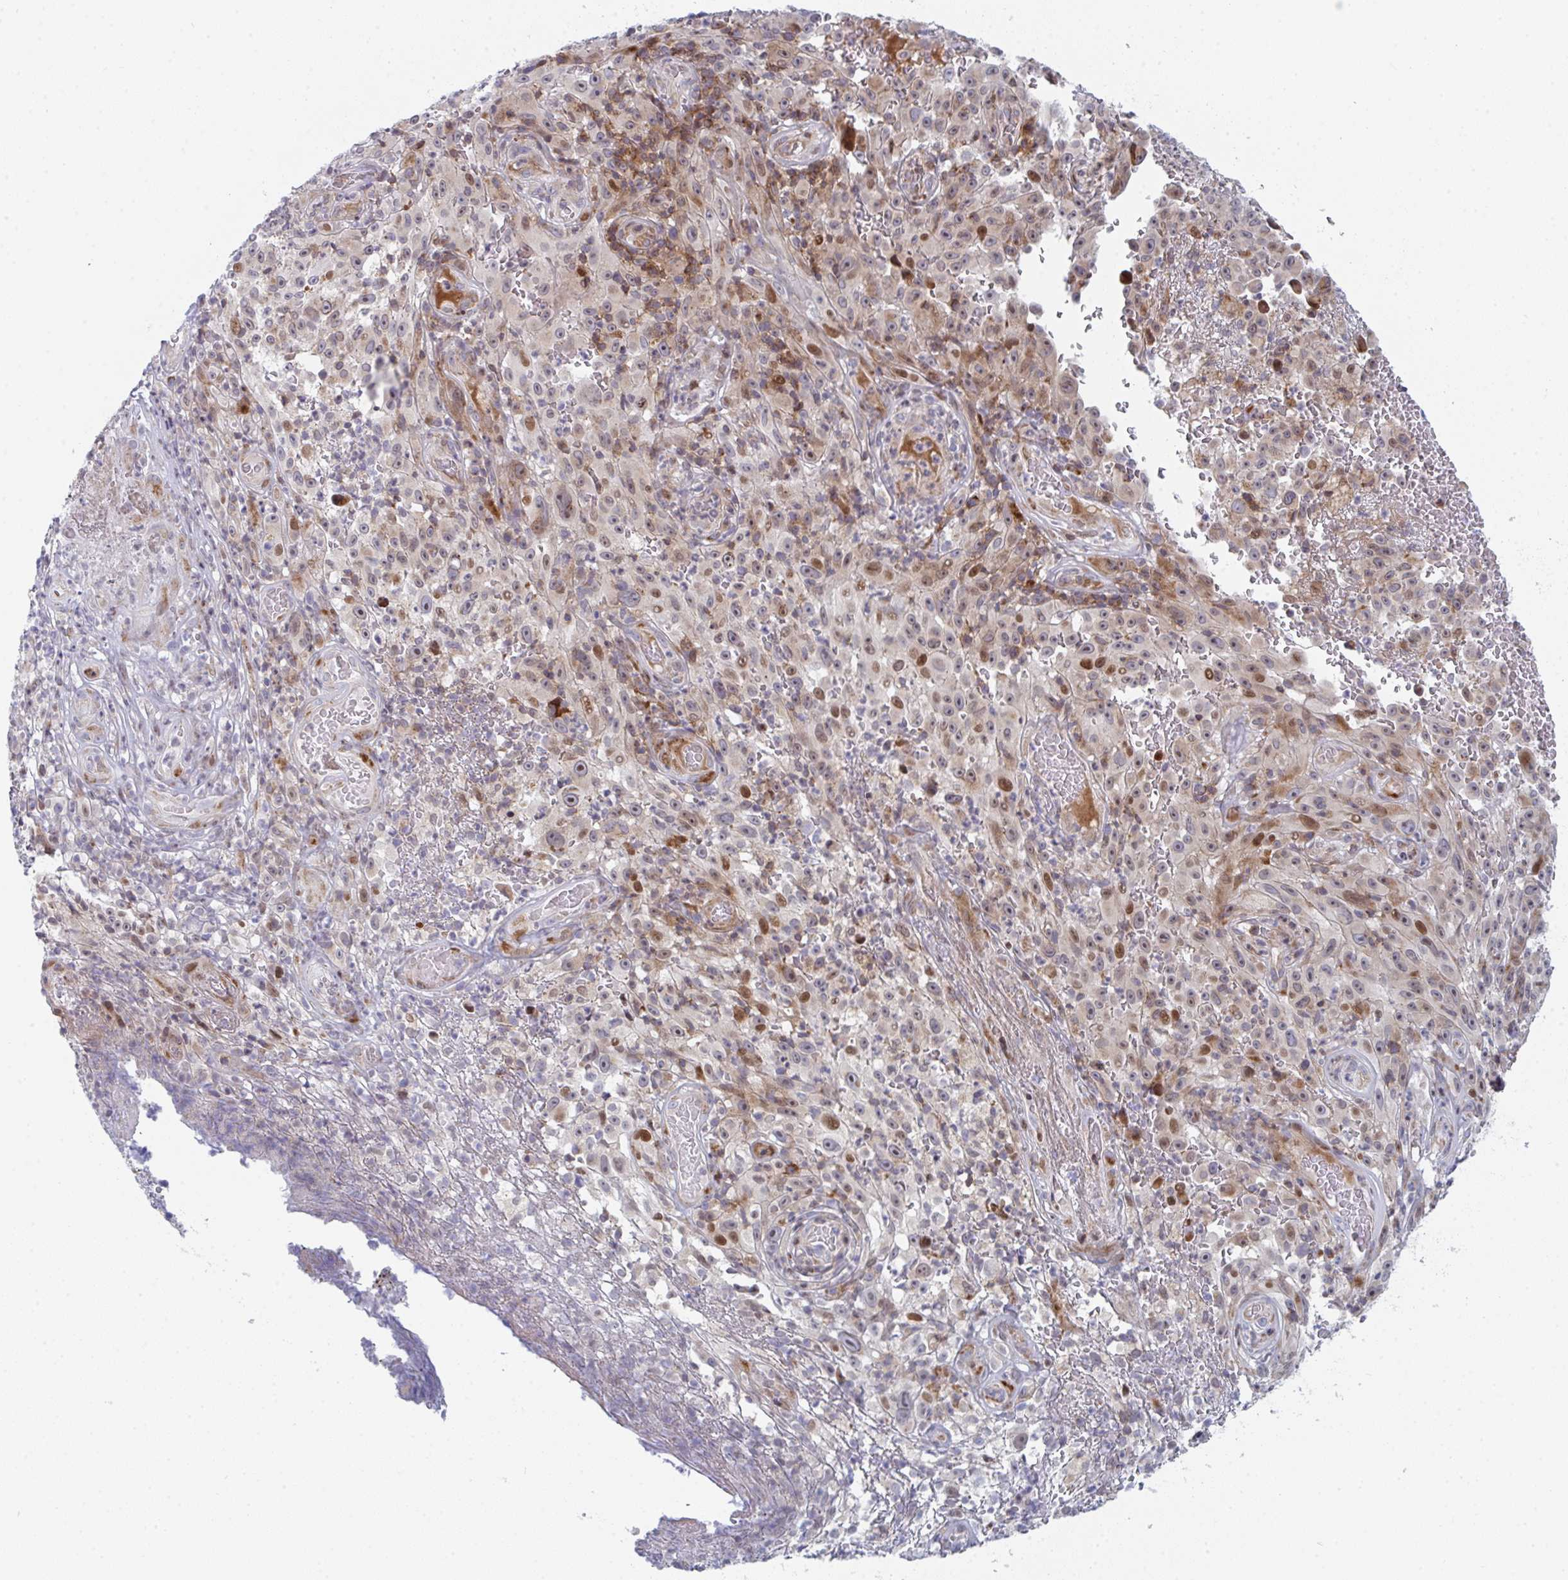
{"staining": {"intensity": "moderate", "quantity": "25%-75%", "location": "cytoplasmic/membranous,nuclear"}, "tissue": "melanoma", "cell_type": "Tumor cells", "image_type": "cancer", "snomed": [{"axis": "morphology", "description": "Malignant melanoma, NOS"}, {"axis": "topography", "description": "Skin"}], "caption": "A brown stain labels moderate cytoplasmic/membranous and nuclear expression of a protein in melanoma tumor cells.", "gene": "PRKCH", "patient": {"sex": "female", "age": 82}}